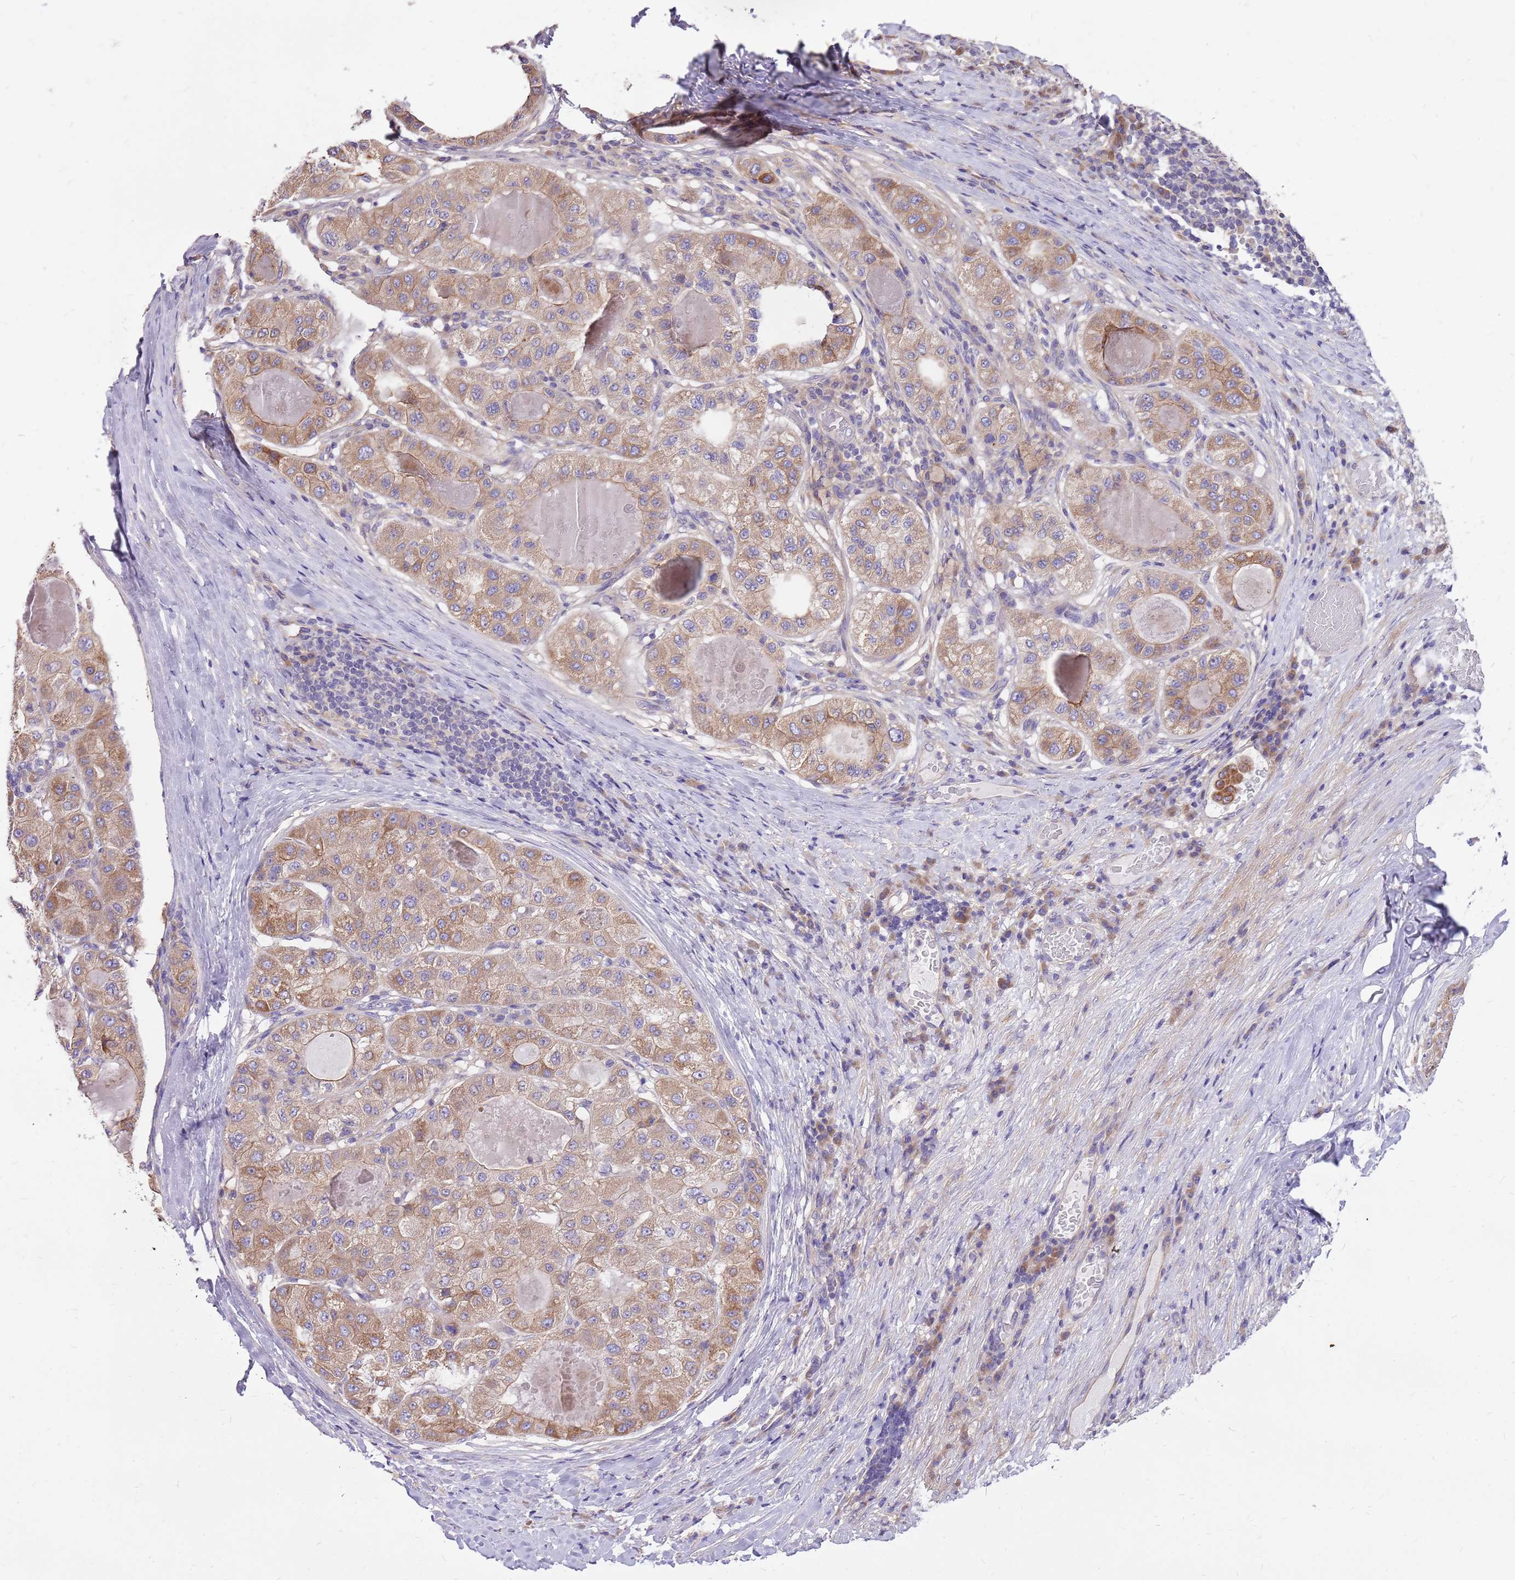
{"staining": {"intensity": "moderate", "quantity": ">75%", "location": "cytoplasmic/membranous"}, "tissue": "liver cancer", "cell_type": "Tumor cells", "image_type": "cancer", "snomed": [{"axis": "morphology", "description": "Carcinoma, Hepatocellular, NOS"}, {"axis": "topography", "description": "Liver"}], "caption": "Liver cancer stained for a protein reveals moderate cytoplasmic/membranous positivity in tumor cells. (IHC, brightfield microscopy, high magnification).", "gene": "WASHC4", "patient": {"sex": "male", "age": 80}}